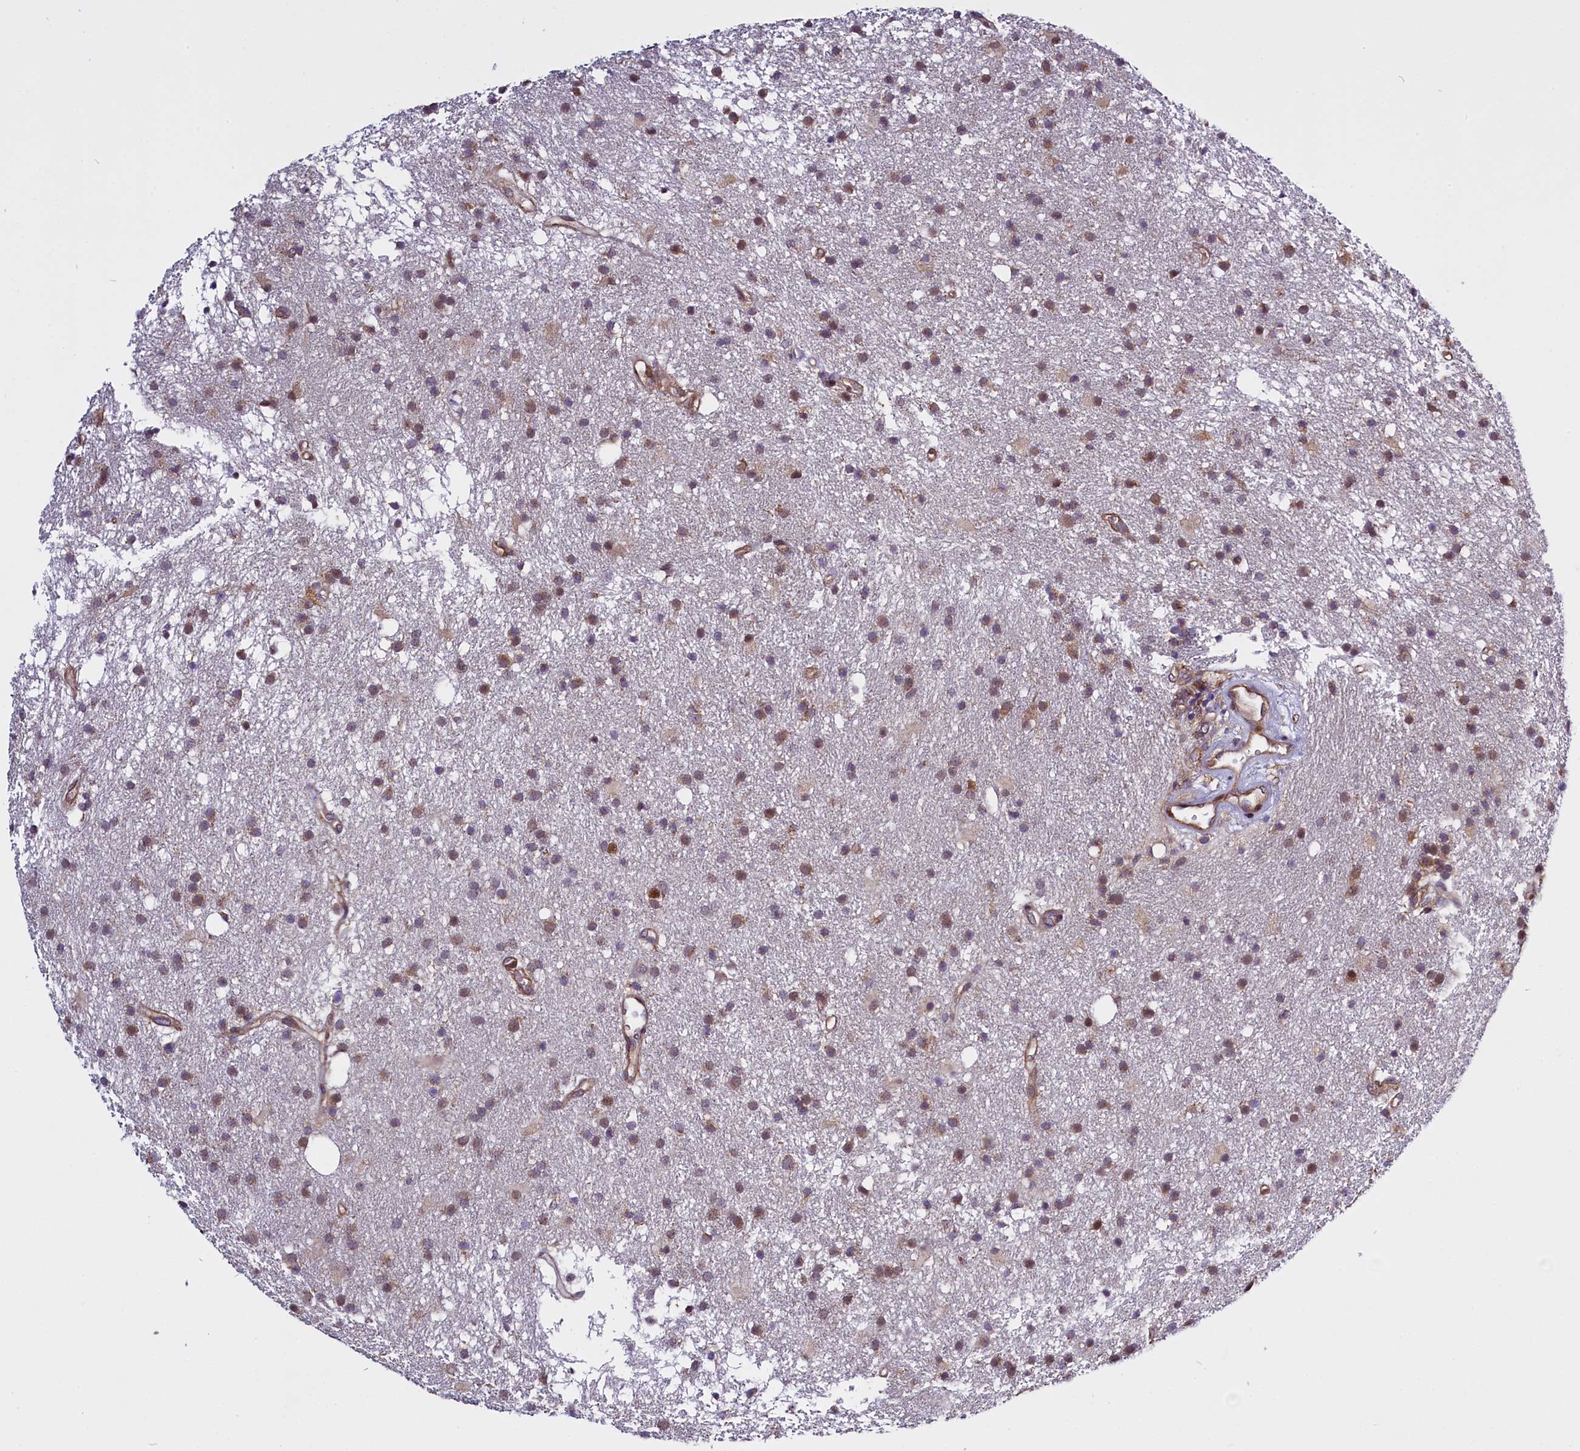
{"staining": {"intensity": "weak", "quantity": ">75%", "location": "cytoplasmic/membranous"}, "tissue": "glioma", "cell_type": "Tumor cells", "image_type": "cancer", "snomed": [{"axis": "morphology", "description": "Glioma, malignant, High grade"}, {"axis": "topography", "description": "Brain"}], "caption": "Glioma stained with a brown dye shows weak cytoplasmic/membranous positive expression in approximately >75% of tumor cells.", "gene": "UACA", "patient": {"sex": "male", "age": 77}}